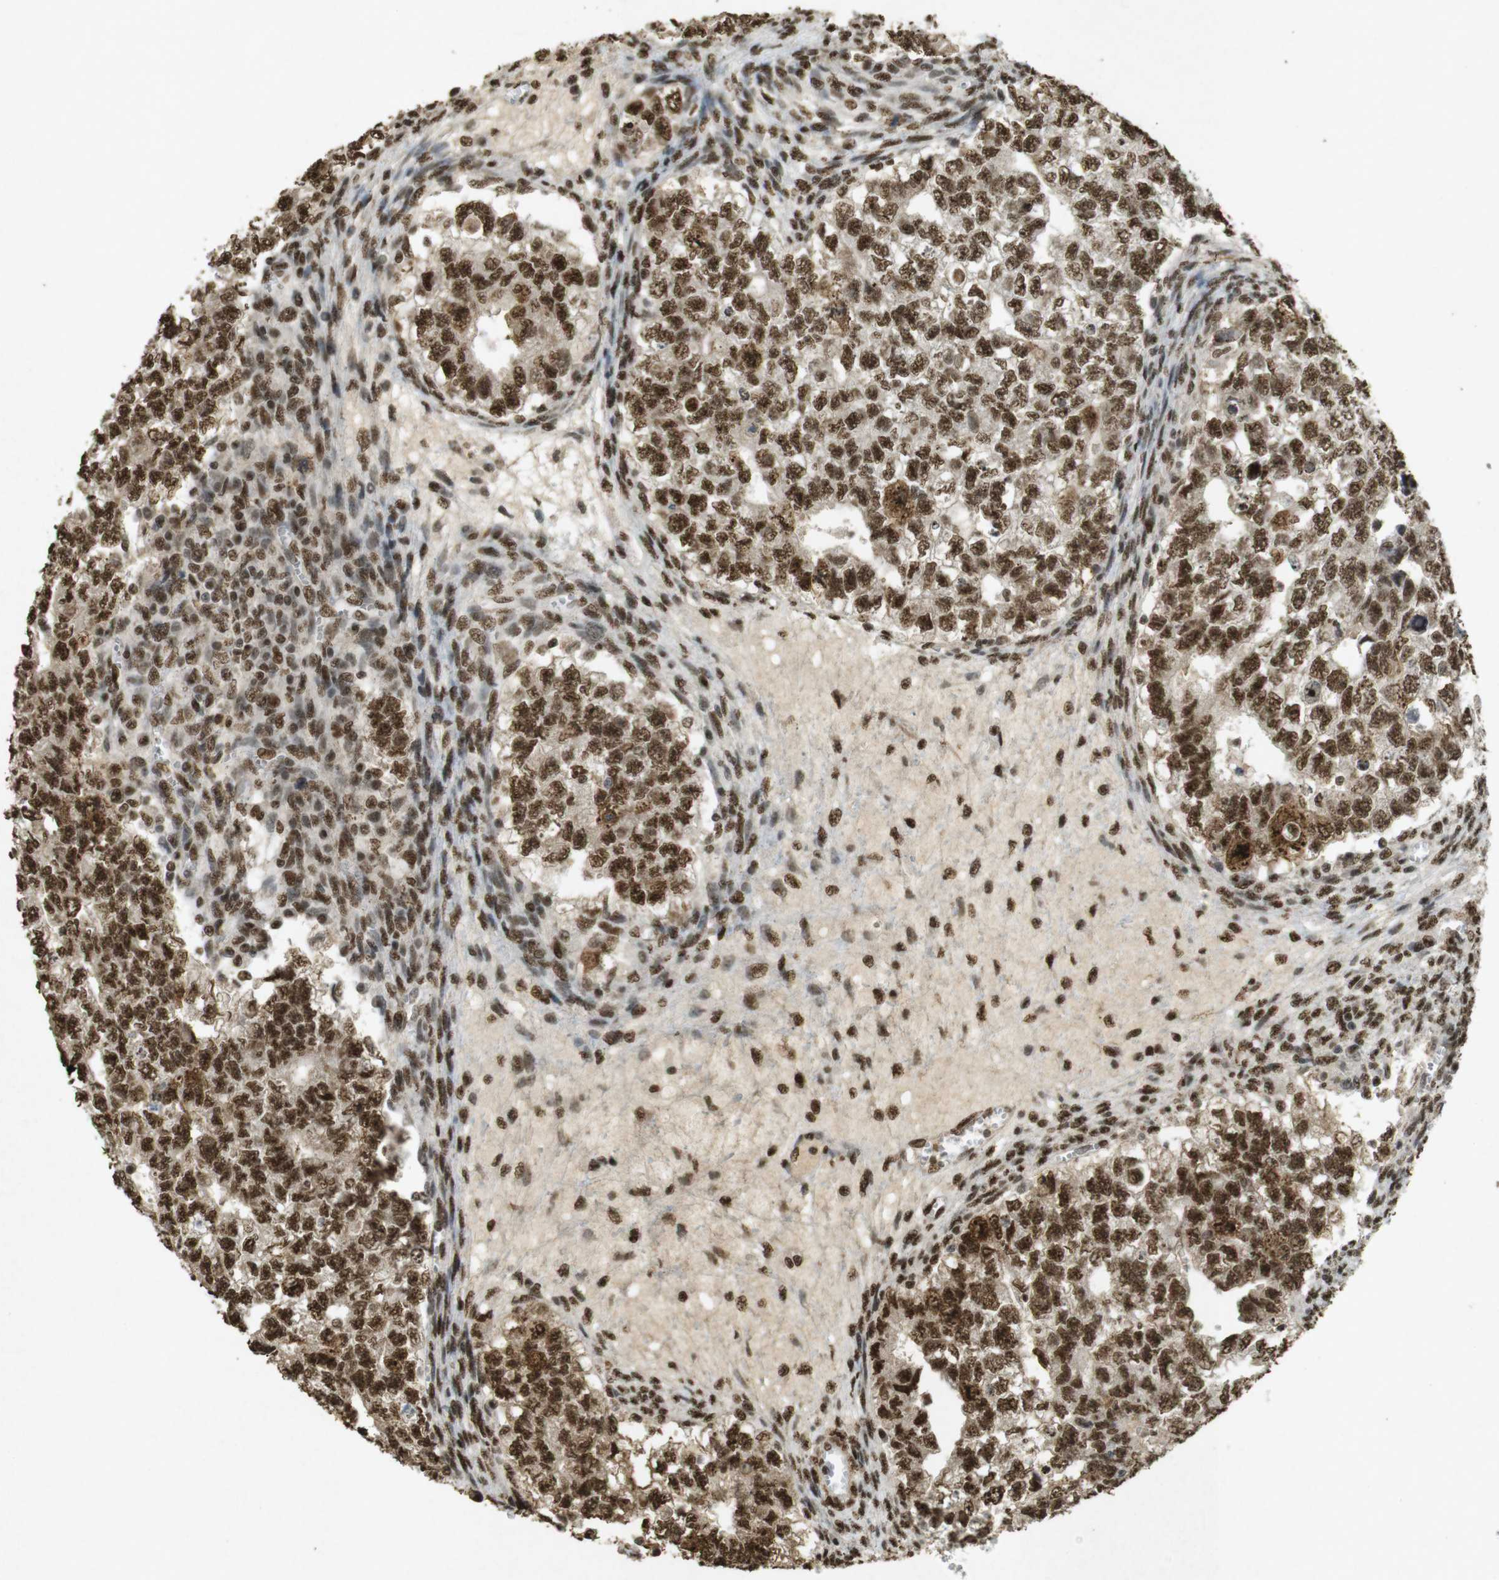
{"staining": {"intensity": "strong", "quantity": ">75%", "location": "cytoplasmic/membranous,nuclear"}, "tissue": "testis cancer", "cell_type": "Tumor cells", "image_type": "cancer", "snomed": [{"axis": "morphology", "description": "Seminoma, NOS"}, {"axis": "morphology", "description": "Carcinoma, Embryonal, NOS"}, {"axis": "topography", "description": "Testis"}], "caption": "High-magnification brightfield microscopy of testis cancer (embryonal carcinoma) stained with DAB (3,3'-diaminobenzidine) (brown) and counterstained with hematoxylin (blue). tumor cells exhibit strong cytoplasmic/membranous and nuclear expression is appreciated in about>75% of cells.", "gene": "GATA4", "patient": {"sex": "male", "age": 38}}